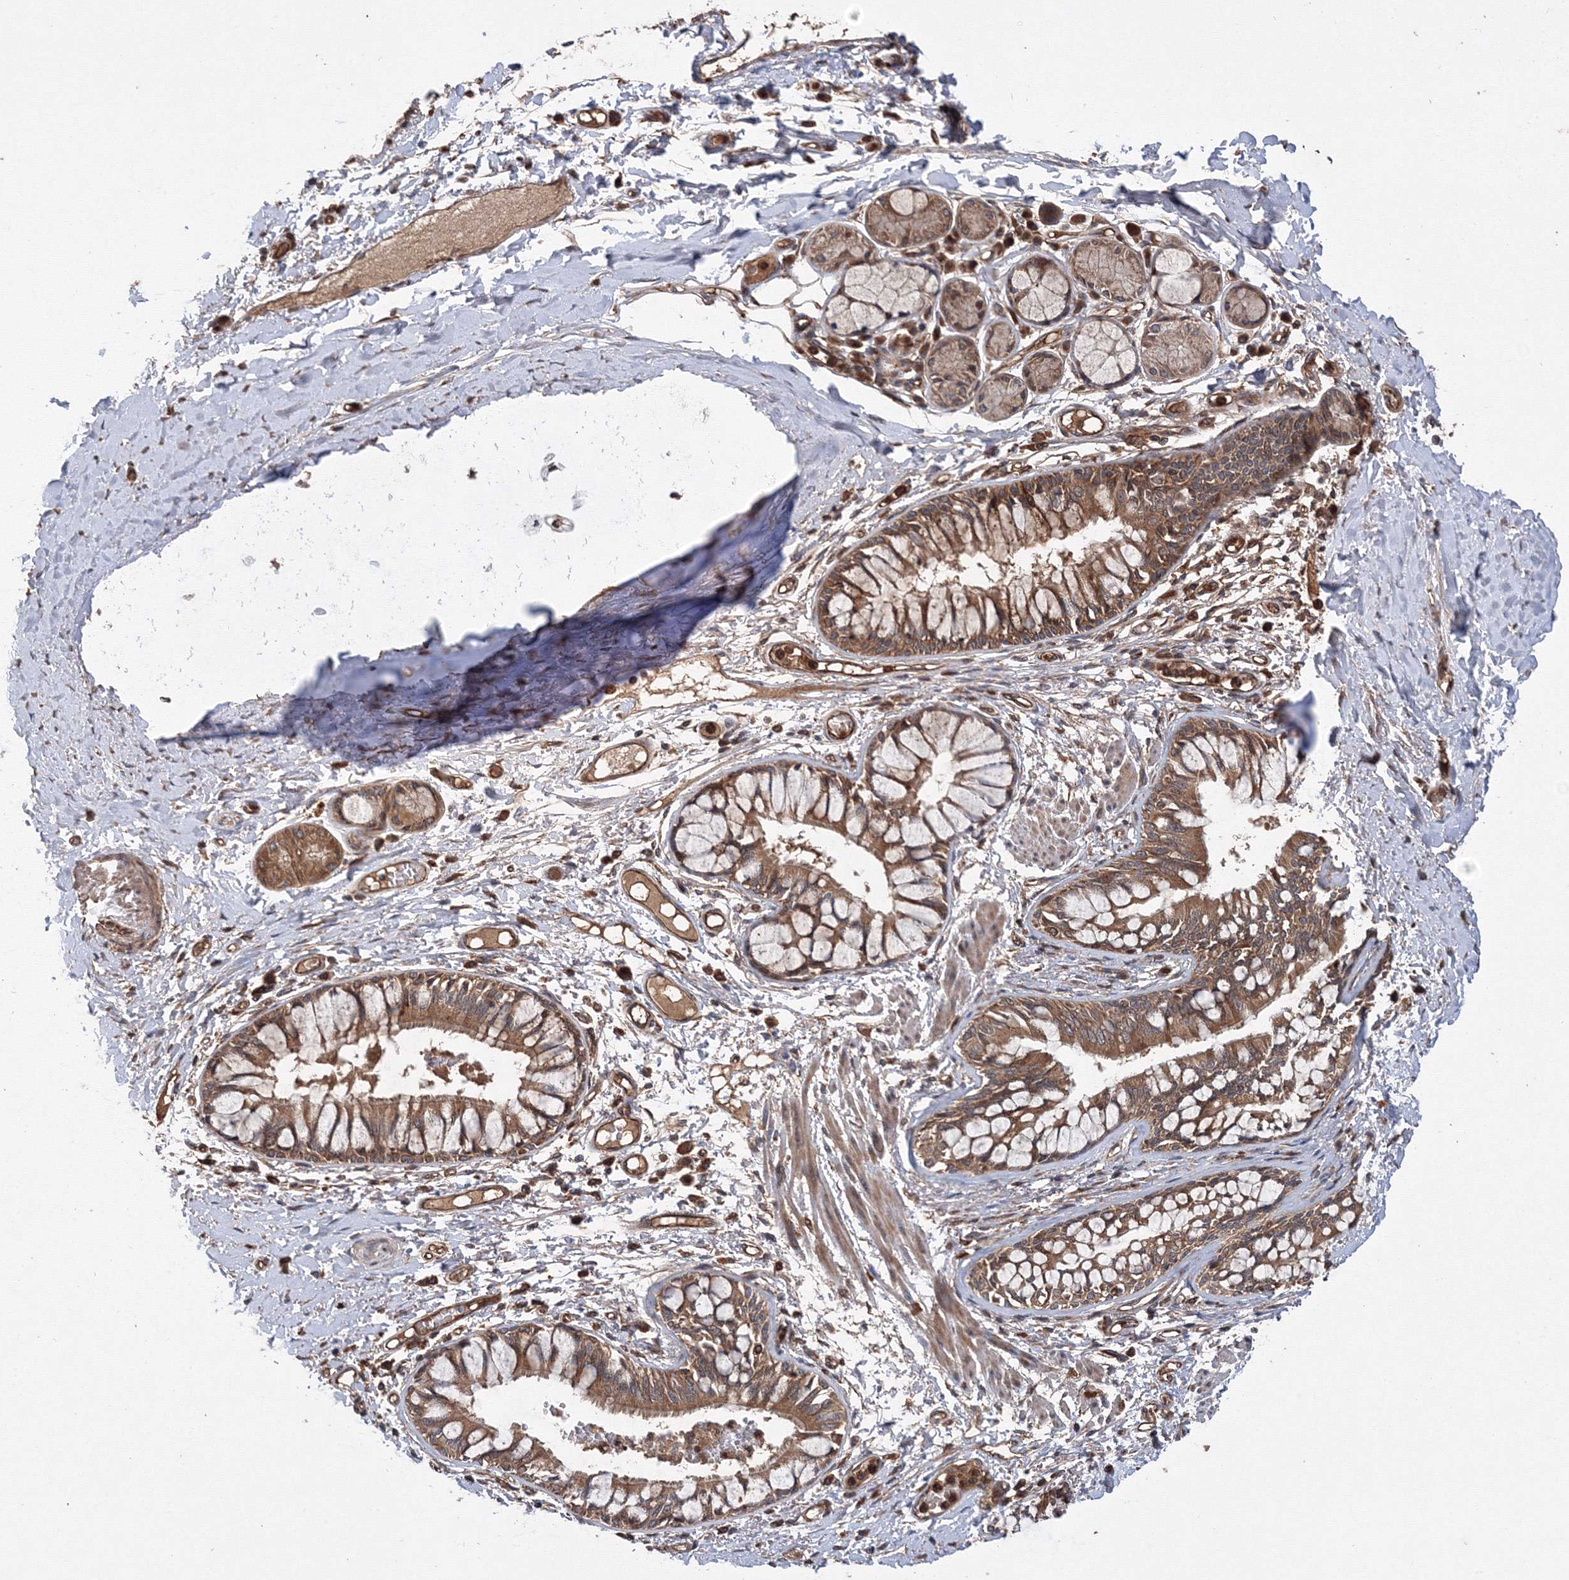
{"staining": {"intensity": "weak", "quantity": ">75%", "location": "cytoplasmic/membranous"}, "tissue": "adipose tissue", "cell_type": "Adipocytes", "image_type": "normal", "snomed": [{"axis": "morphology", "description": "Normal tissue, NOS"}, {"axis": "topography", "description": "Cartilage tissue"}, {"axis": "topography", "description": "Bronchus"}, {"axis": "topography", "description": "Lung"}, {"axis": "topography", "description": "Peripheral nerve tissue"}], "caption": "IHC histopathology image of unremarkable human adipose tissue stained for a protein (brown), which reveals low levels of weak cytoplasmic/membranous staining in about >75% of adipocytes.", "gene": "ATG3", "patient": {"sex": "female", "age": 49}}